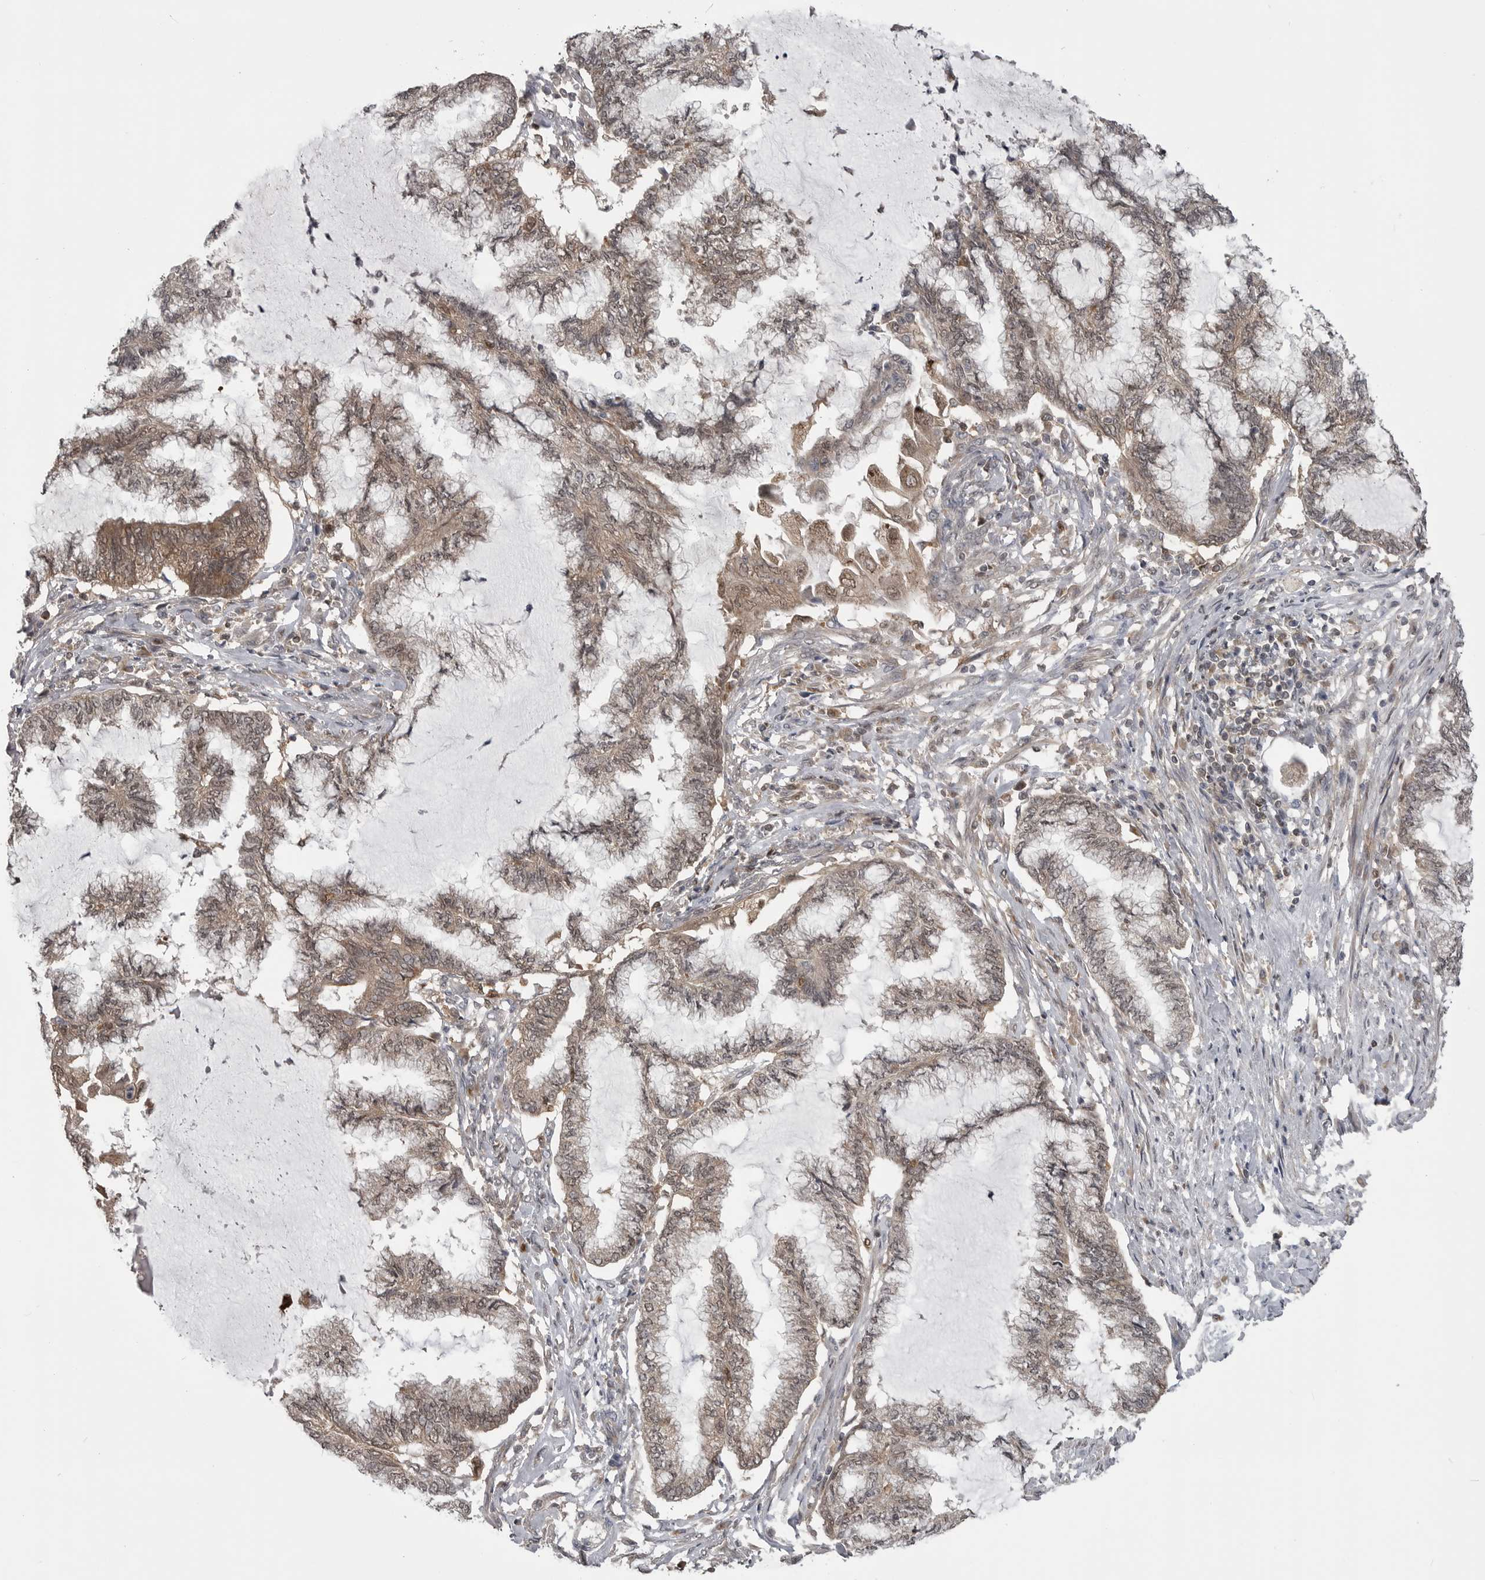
{"staining": {"intensity": "weak", "quantity": ">75%", "location": "cytoplasmic/membranous,nuclear"}, "tissue": "endometrial cancer", "cell_type": "Tumor cells", "image_type": "cancer", "snomed": [{"axis": "morphology", "description": "Adenocarcinoma, NOS"}, {"axis": "topography", "description": "Endometrium"}], "caption": "Immunohistochemistry (DAB) staining of human endometrial adenocarcinoma reveals weak cytoplasmic/membranous and nuclear protein positivity in about >75% of tumor cells.", "gene": "MAPK13", "patient": {"sex": "female", "age": 86}}